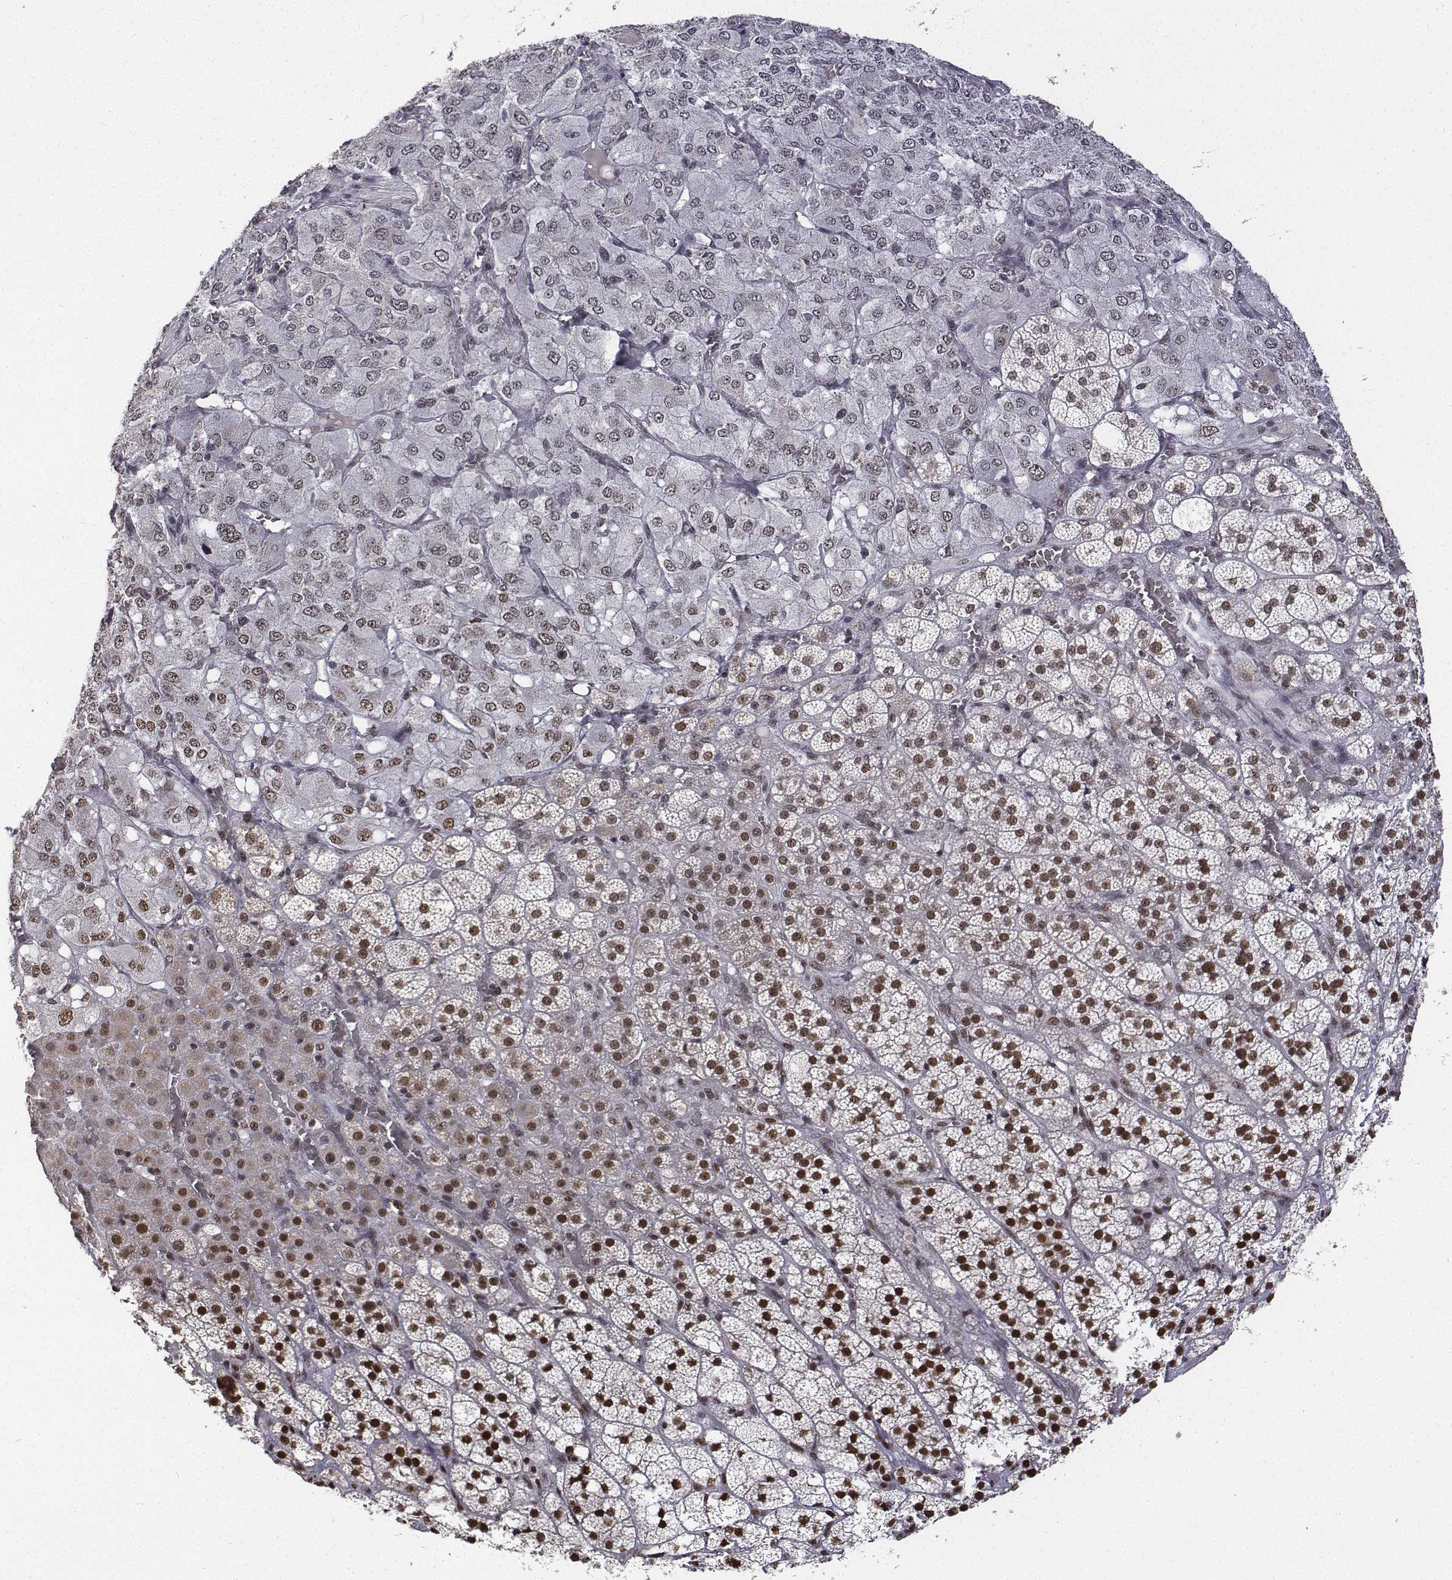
{"staining": {"intensity": "strong", "quantity": "25%-75%", "location": "nuclear"}, "tissue": "adrenal gland", "cell_type": "Glandular cells", "image_type": "normal", "snomed": [{"axis": "morphology", "description": "Normal tissue, NOS"}, {"axis": "topography", "description": "Adrenal gland"}], "caption": "Immunohistochemical staining of unremarkable adrenal gland shows strong nuclear protein positivity in approximately 25%-75% of glandular cells. (brown staining indicates protein expression, while blue staining denotes nuclei).", "gene": "ATRX", "patient": {"sex": "female", "age": 60}}